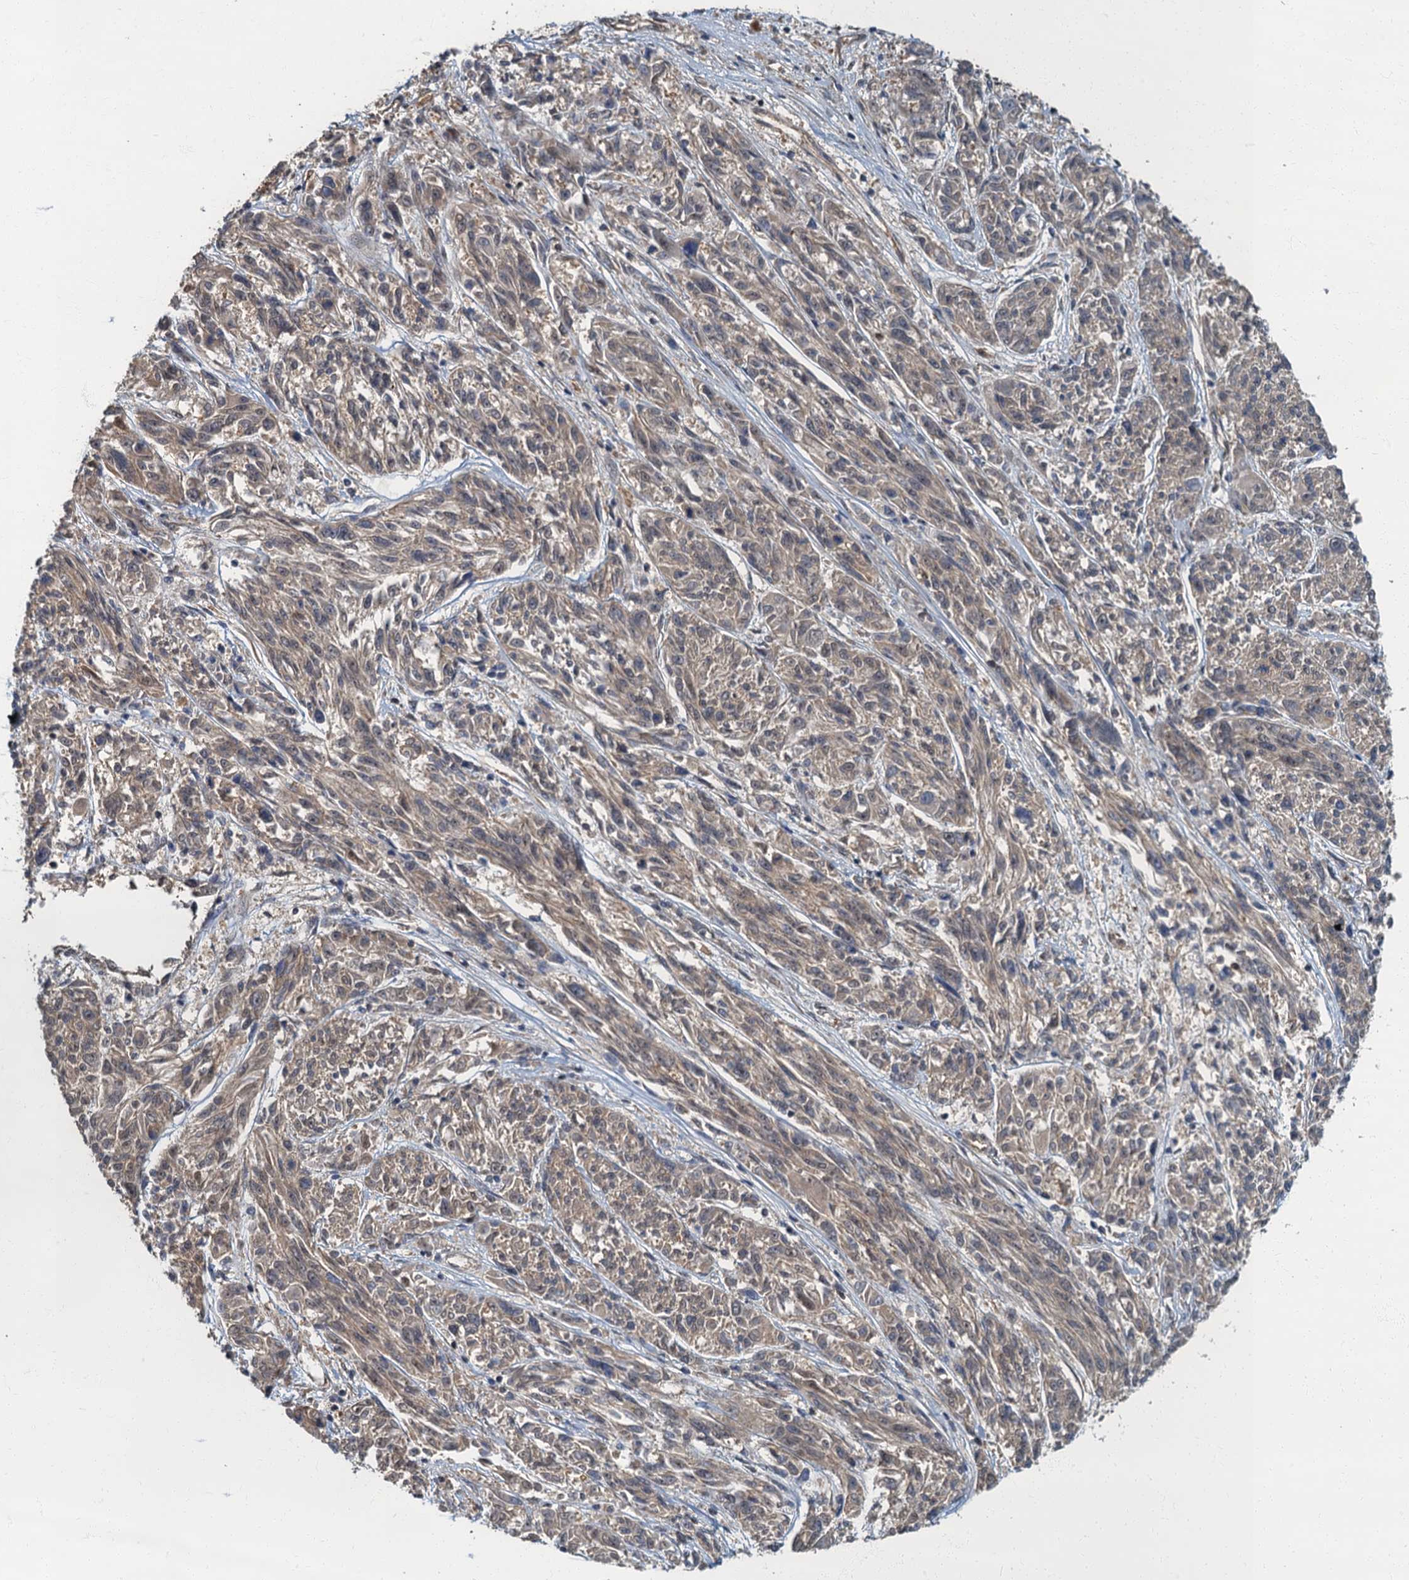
{"staining": {"intensity": "weak", "quantity": ">75%", "location": "cytoplasmic/membranous"}, "tissue": "melanoma", "cell_type": "Tumor cells", "image_type": "cancer", "snomed": [{"axis": "morphology", "description": "Malignant melanoma, NOS"}, {"axis": "topography", "description": "Skin"}], "caption": "A histopathology image showing weak cytoplasmic/membranous expression in approximately >75% of tumor cells in melanoma, as visualized by brown immunohistochemical staining.", "gene": "TBCK", "patient": {"sex": "male", "age": 53}}